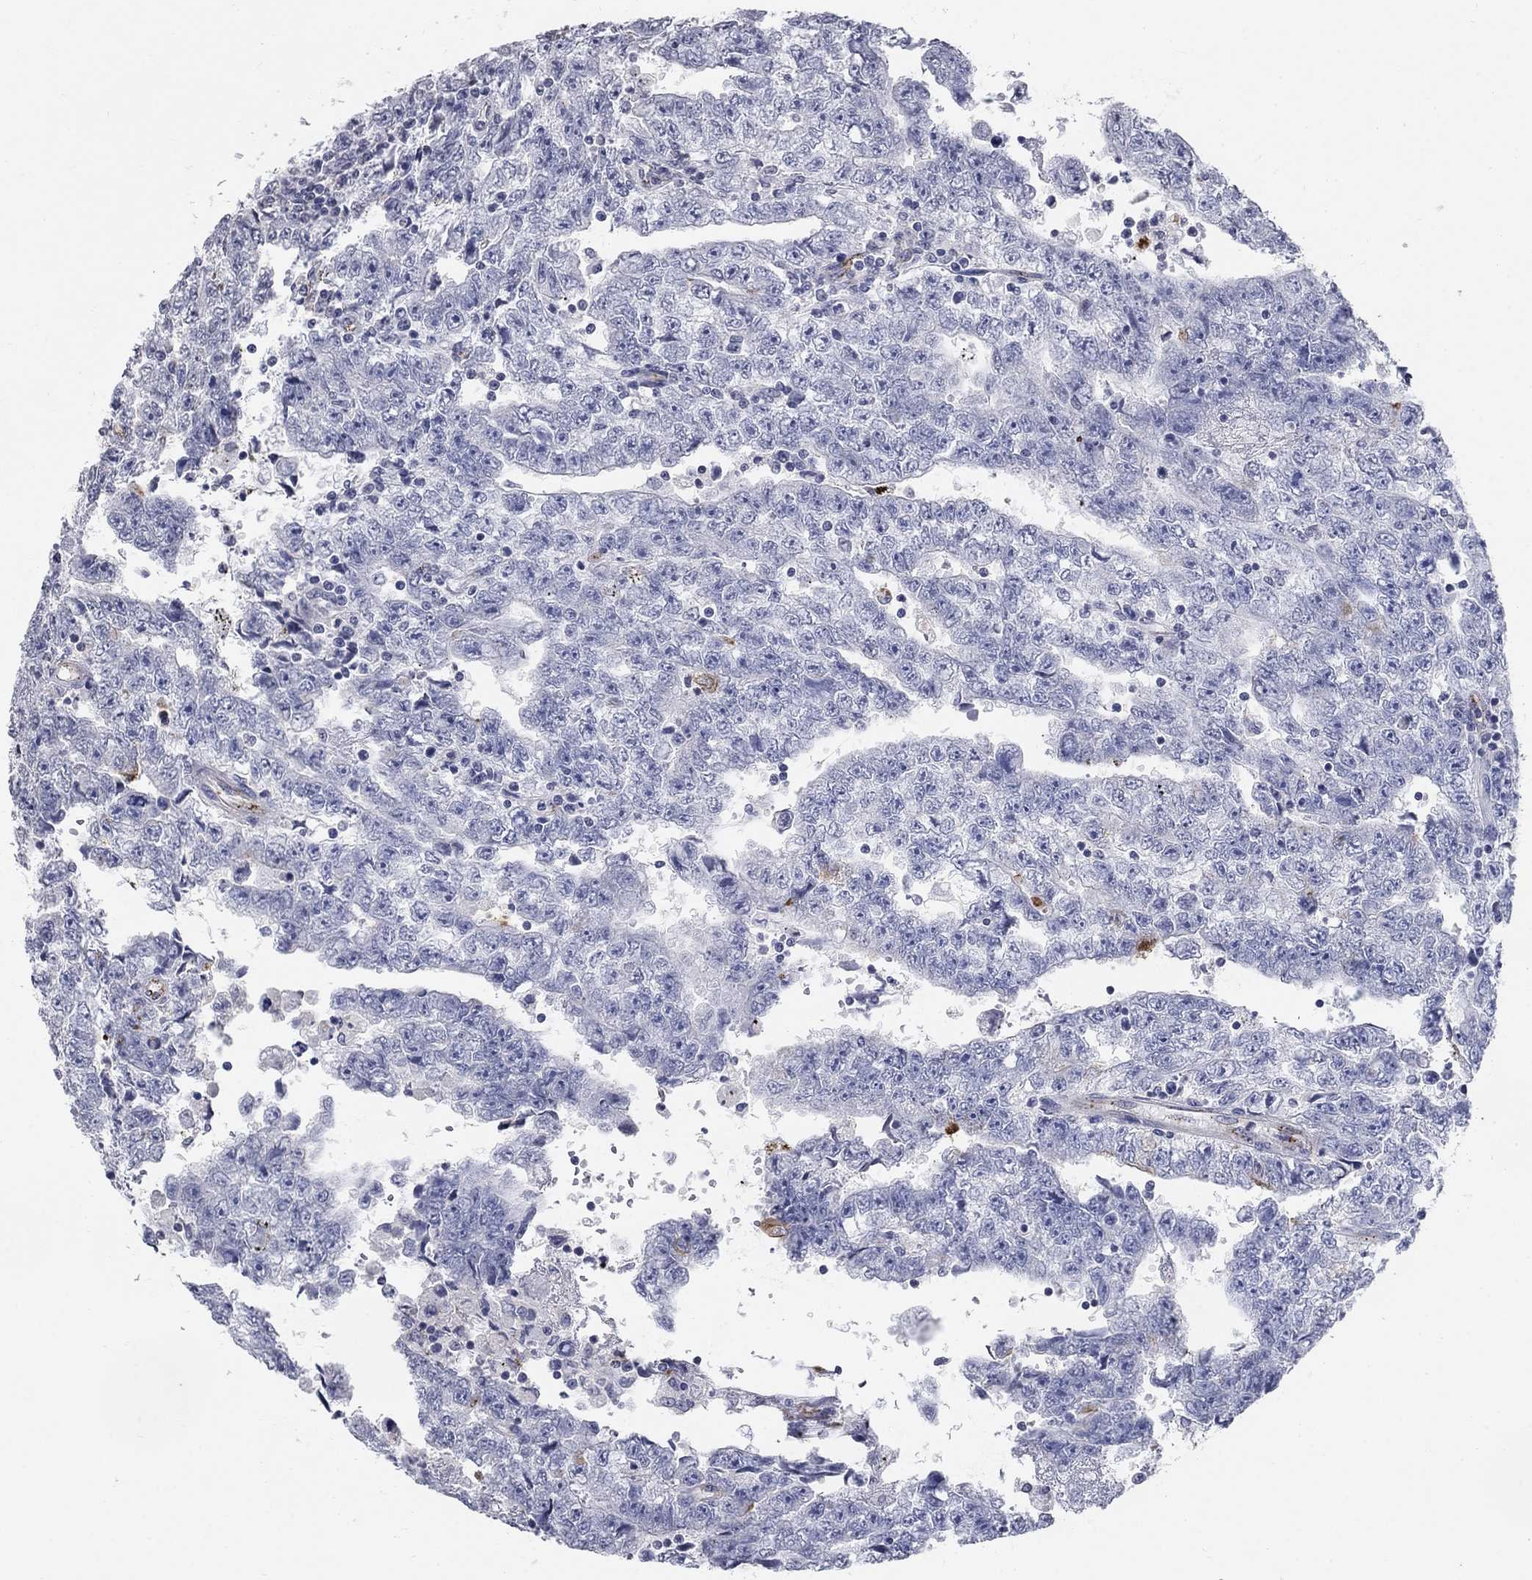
{"staining": {"intensity": "negative", "quantity": "none", "location": "none"}, "tissue": "testis cancer", "cell_type": "Tumor cells", "image_type": "cancer", "snomed": [{"axis": "morphology", "description": "Carcinoma, Embryonal, NOS"}, {"axis": "topography", "description": "Testis"}], "caption": "Tumor cells are negative for brown protein staining in testis cancer.", "gene": "TINAG", "patient": {"sex": "male", "age": 25}}